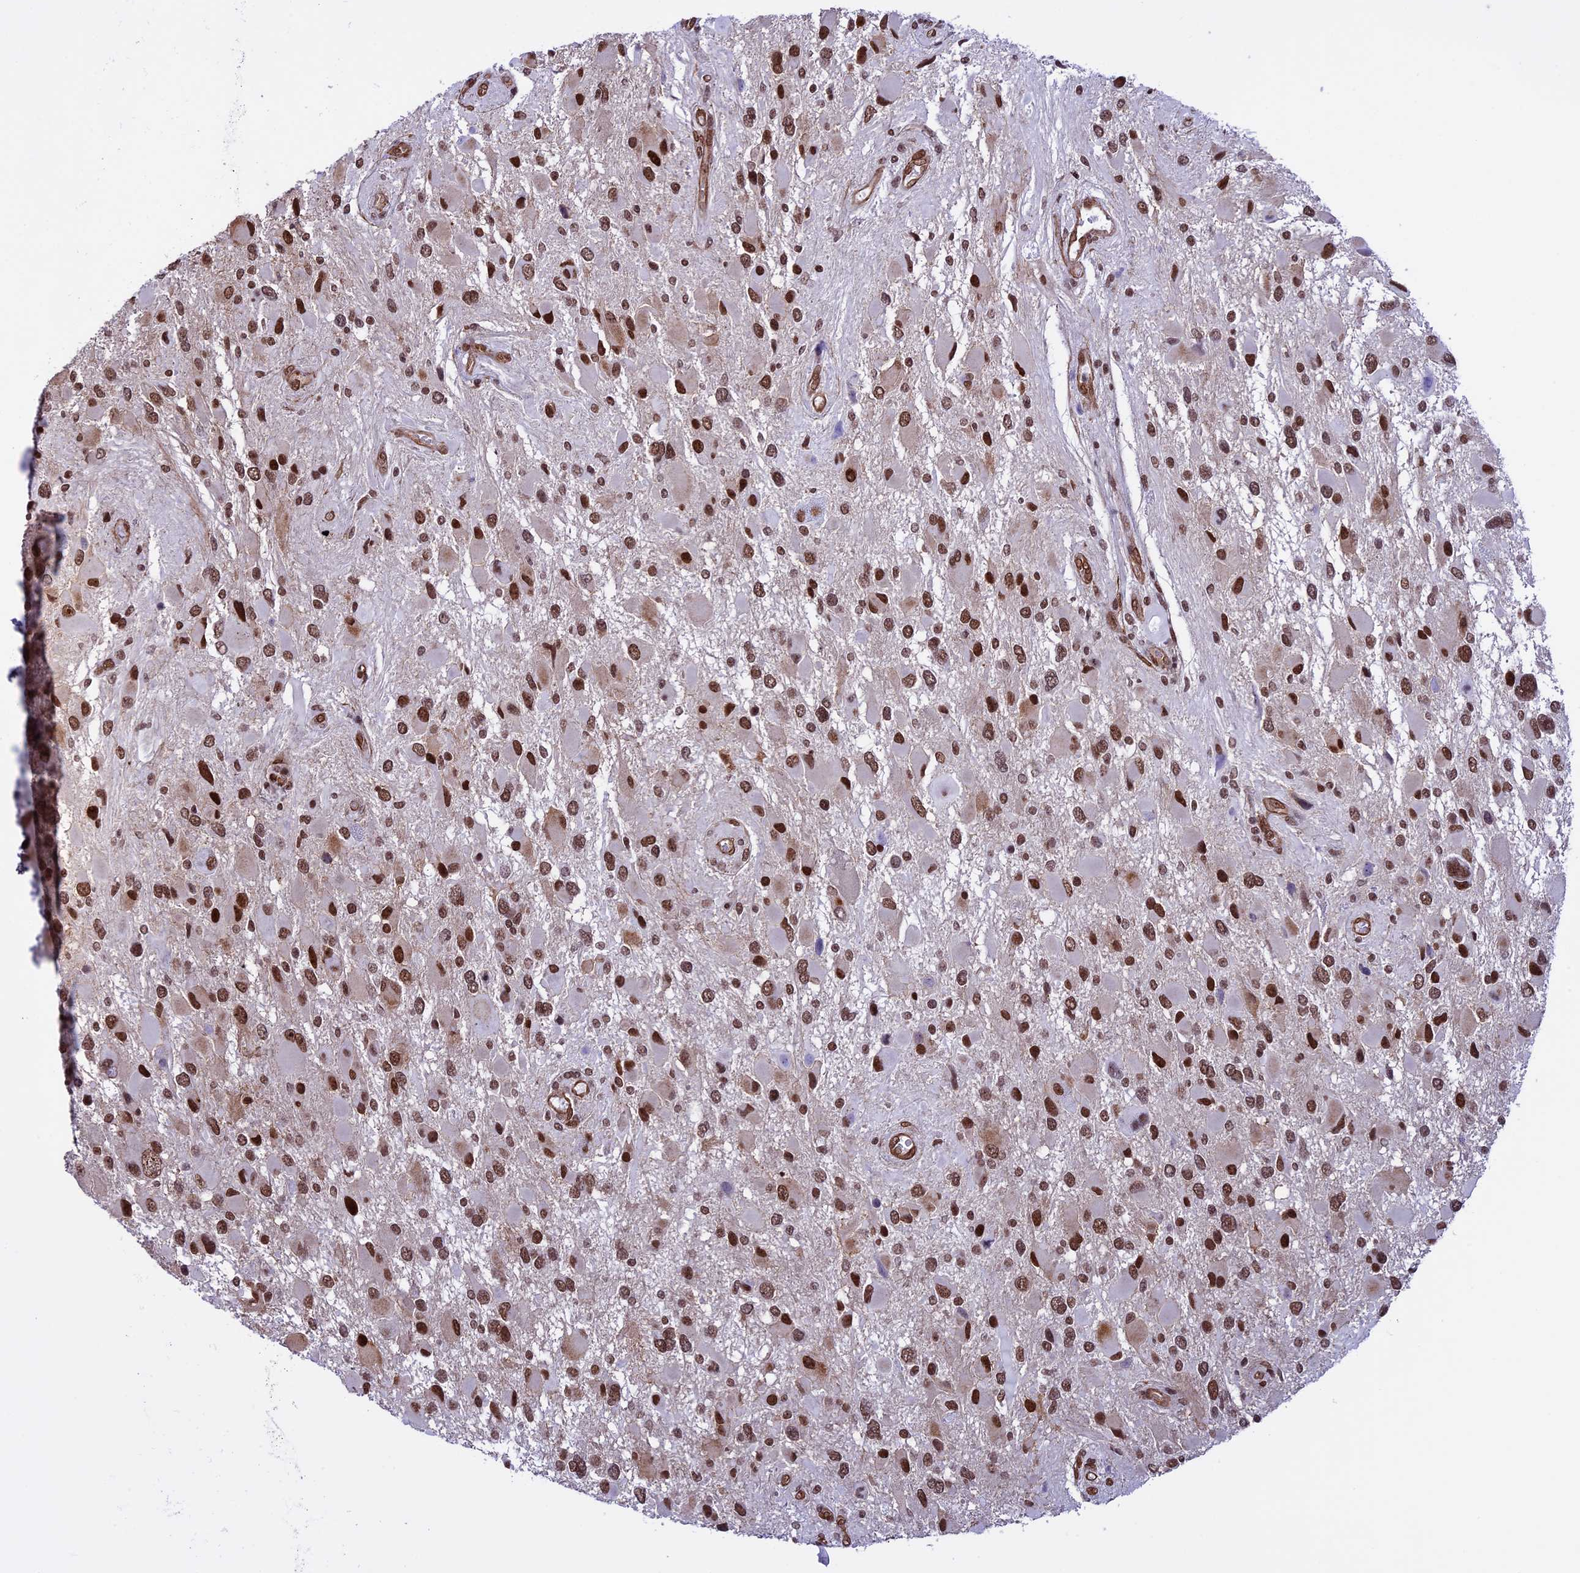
{"staining": {"intensity": "strong", "quantity": ">75%", "location": "nuclear"}, "tissue": "glioma", "cell_type": "Tumor cells", "image_type": "cancer", "snomed": [{"axis": "morphology", "description": "Glioma, malignant, High grade"}, {"axis": "topography", "description": "Brain"}], "caption": "Approximately >75% of tumor cells in human glioma demonstrate strong nuclear protein expression as visualized by brown immunohistochemical staining.", "gene": "MPHOSPH8", "patient": {"sex": "male", "age": 53}}